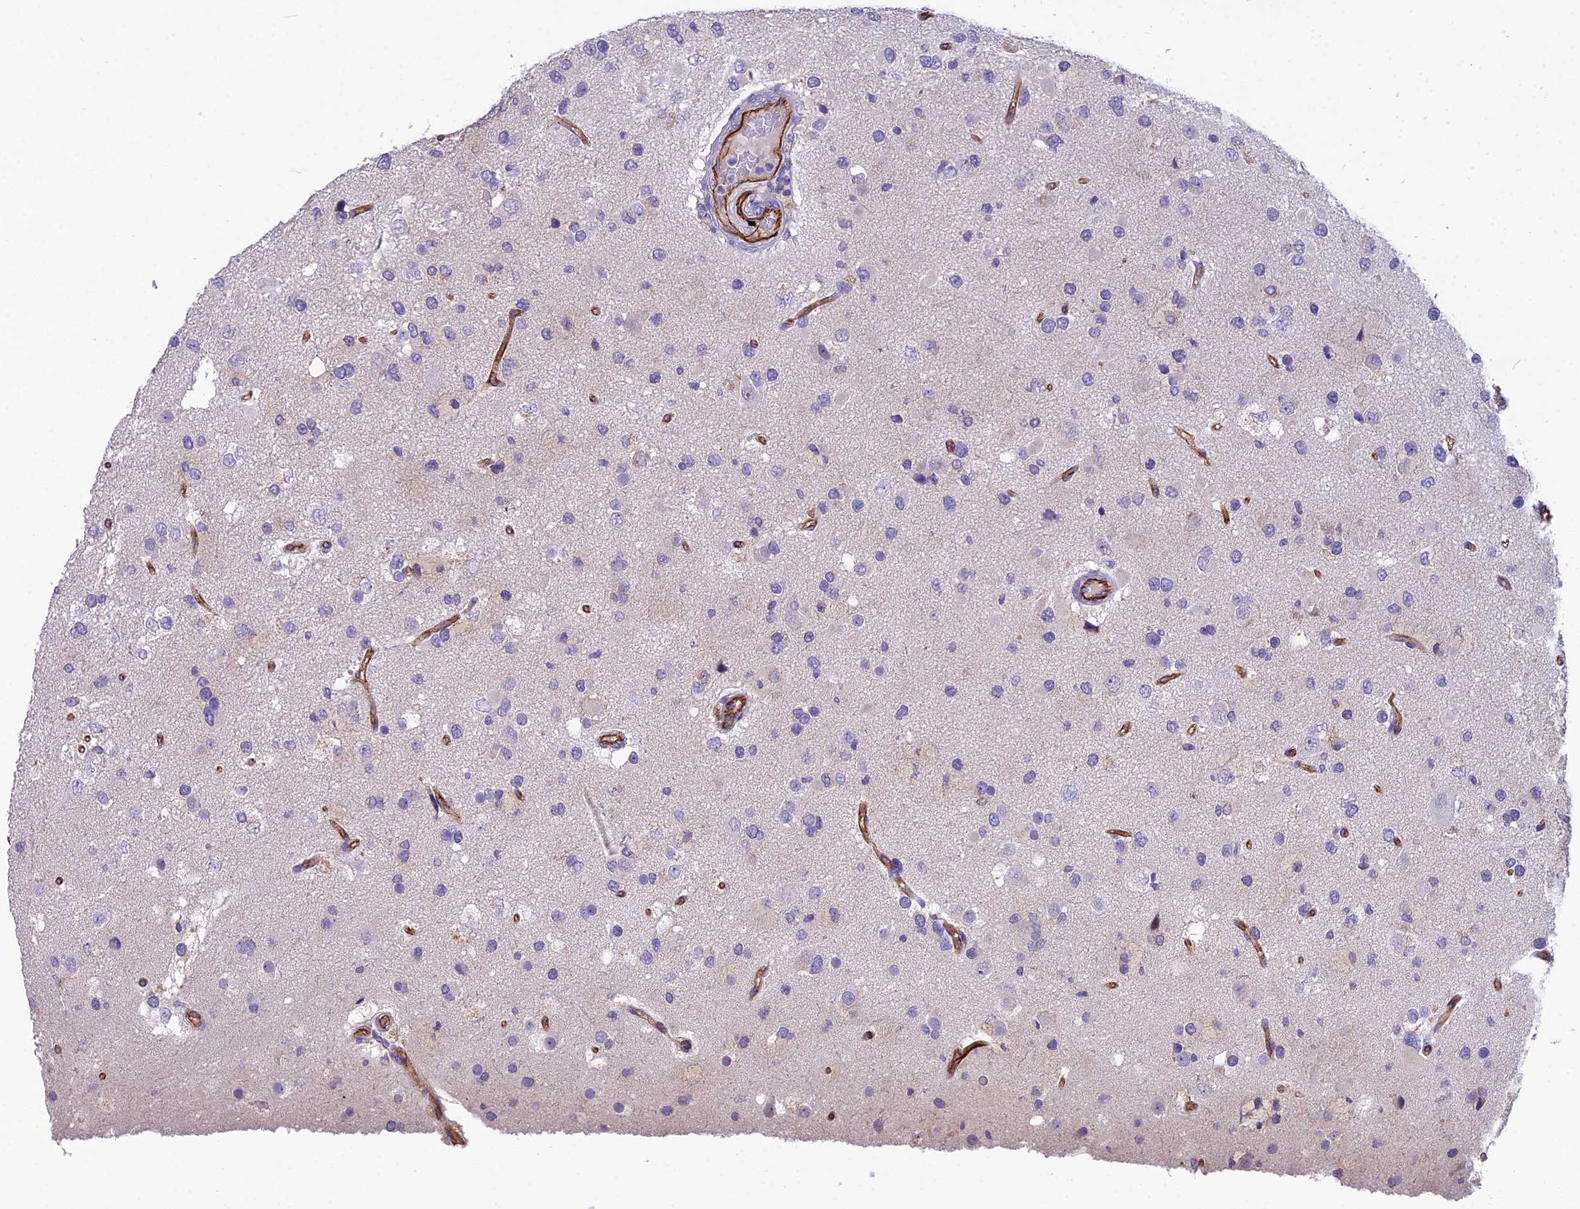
{"staining": {"intensity": "negative", "quantity": "none", "location": "none"}, "tissue": "glioma", "cell_type": "Tumor cells", "image_type": "cancer", "snomed": [{"axis": "morphology", "description": "Glioma, malignant, High grade"}, {"axis": "topography", "description": "Brain"}], "caption": "Immunohistochemistry of human glioma displays no staining in tumor cells.", "gene": "CFAP47", "patient": {"sex": "male", "age": 53}}